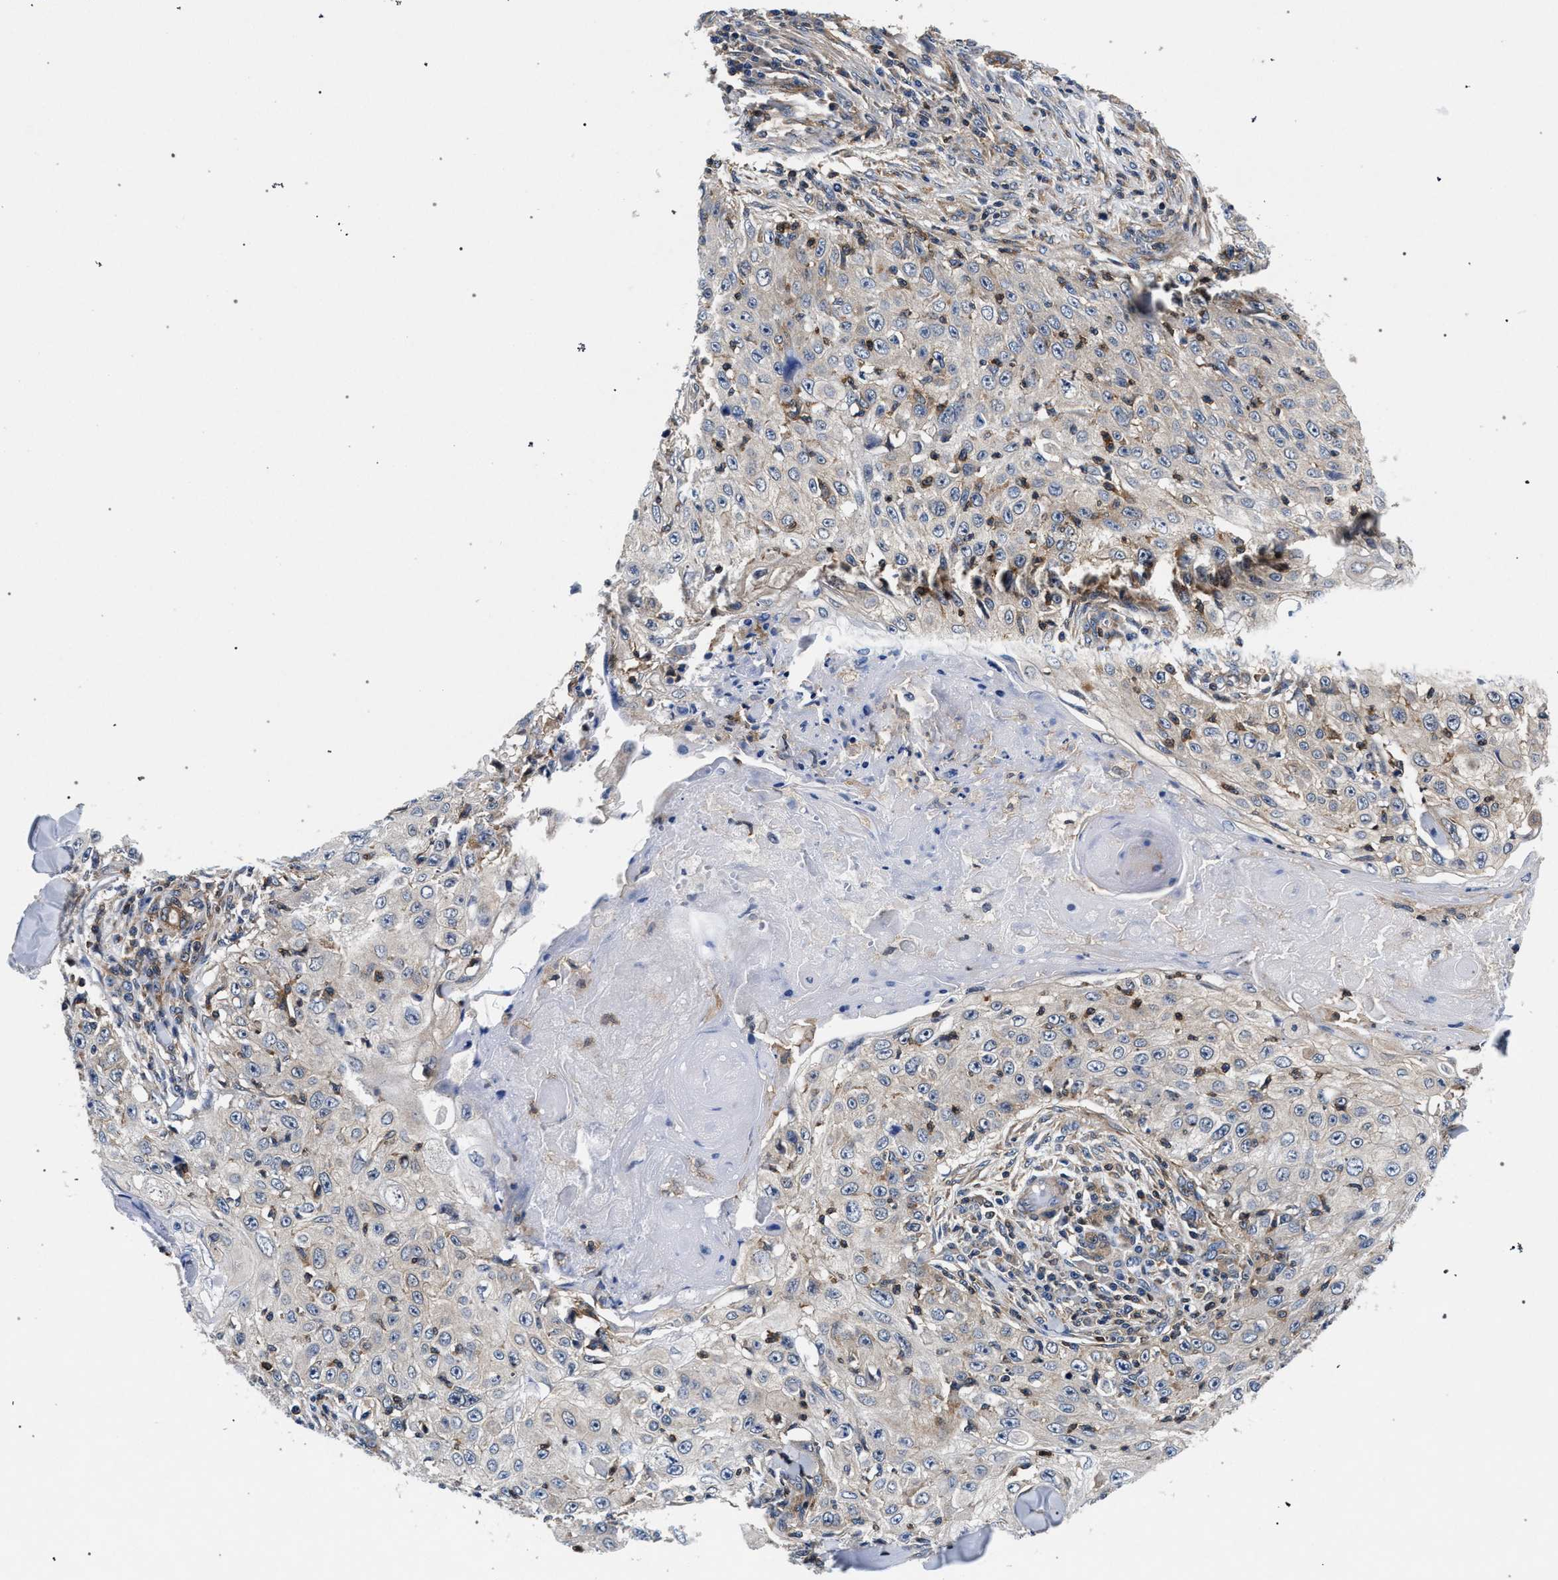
{"staining": {"intensity": "negative", "quantity": "none", "location": "none"}, "tissue": "skin cancer", "cell_type": "Tumor cells", "image_type": "cancer", "snomed": [{"axis": "morphology", "description": "Squamous cell carcinoma, NOS"}, {"axis": "topography", "description": "Skin"}], "caption": "IHC of skin squamous cell carcinoma demonstrates no expression in tumor cells.", "gene": "LASP1", "patient": {"sex": "male", "age": 86}}